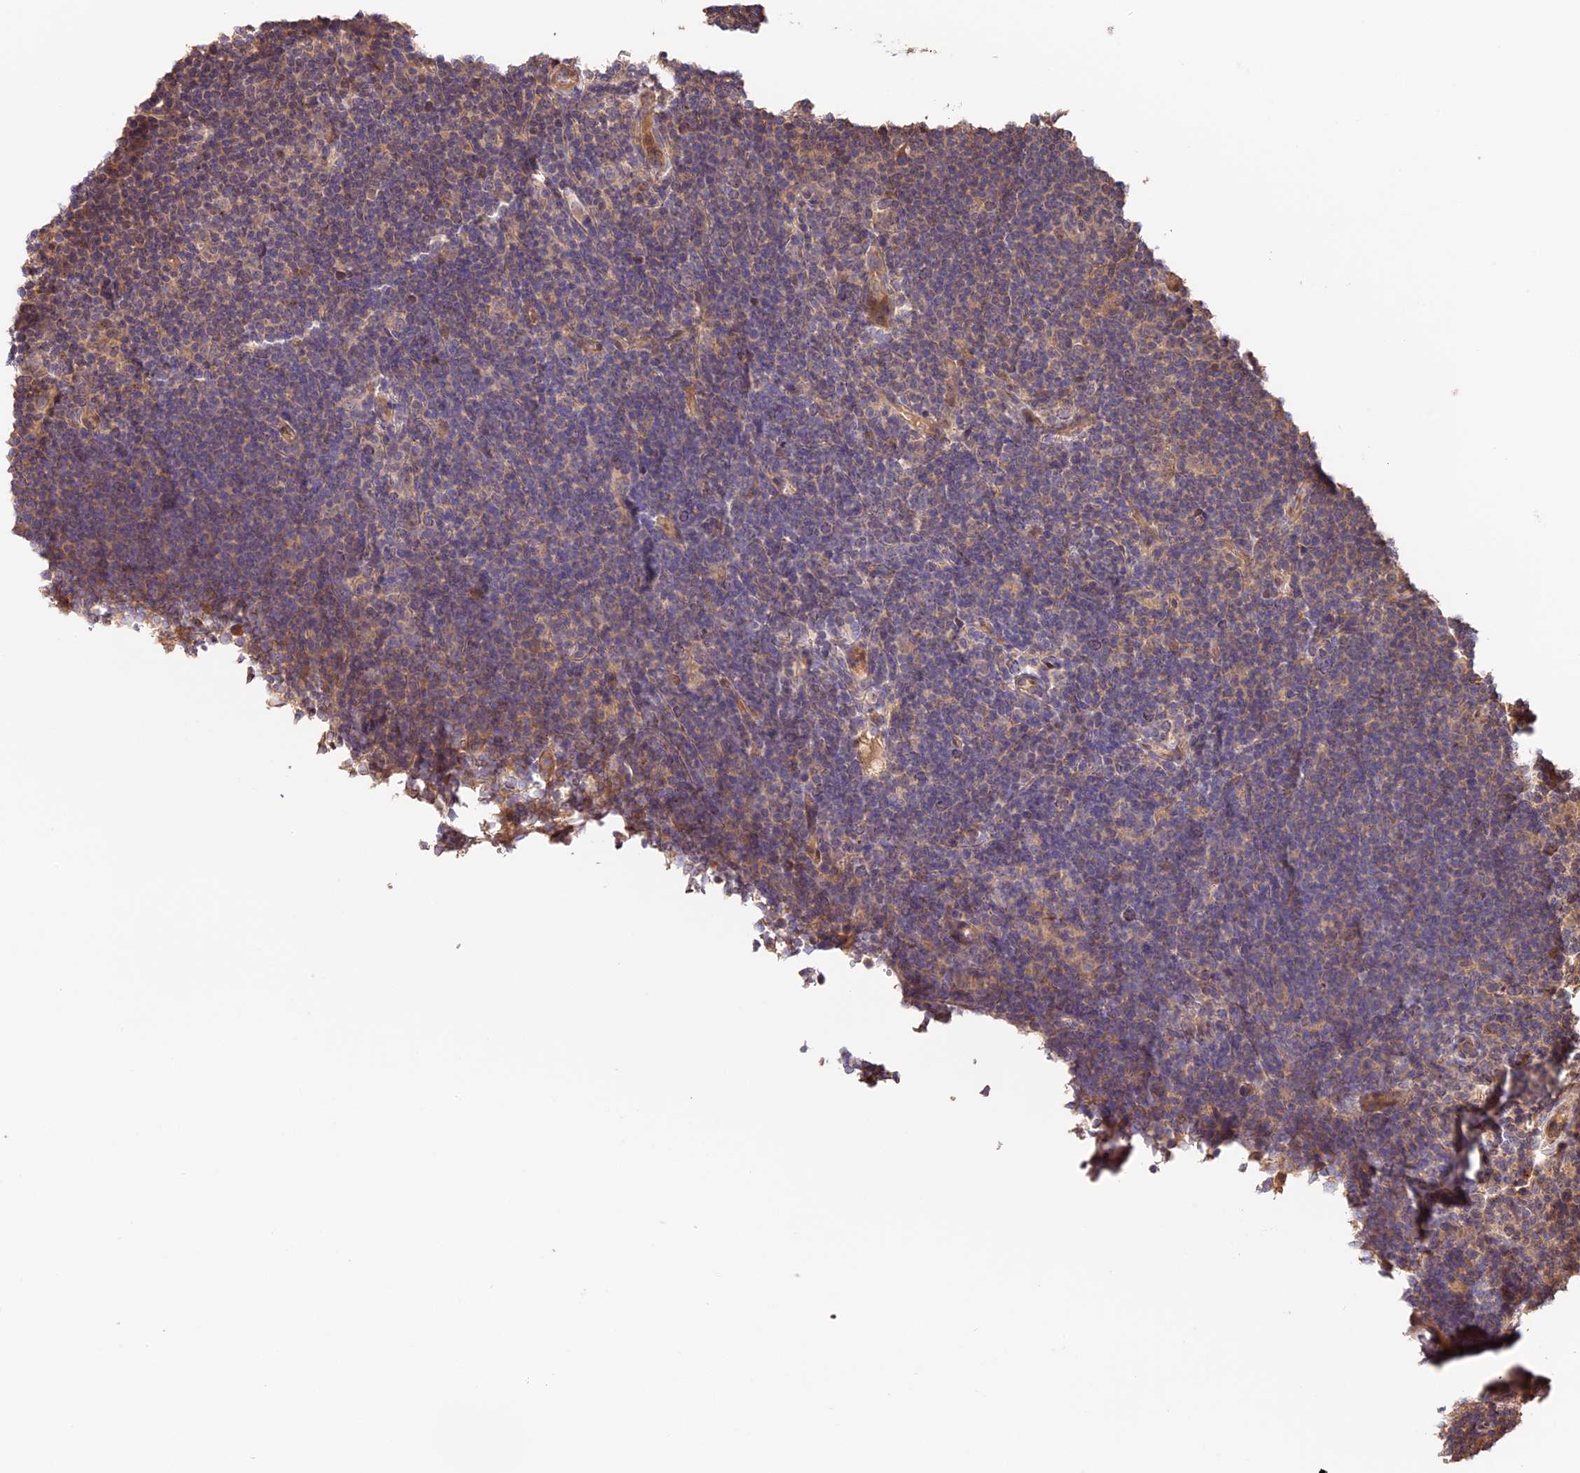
{"staining": {"intensity": "negative", "quantity": "none", "location": "none"}, "tissue": "lymphoma", "cell_type": "Tumor cells", "image_type": "cancer", "snomed": [{"axis": "morphology", "description": "Hodgkin's disease, NOS"}, {"axis": "topography", "description": "Lymph node"}], "caption": "Immunohistochemistry micrograph of neoplastic tissue: lymphoma stained with DAB displays no significant protein staining in tumor cells.", "gene": "PPP1R37", "patient": {"sex": "female", "age": 57}}